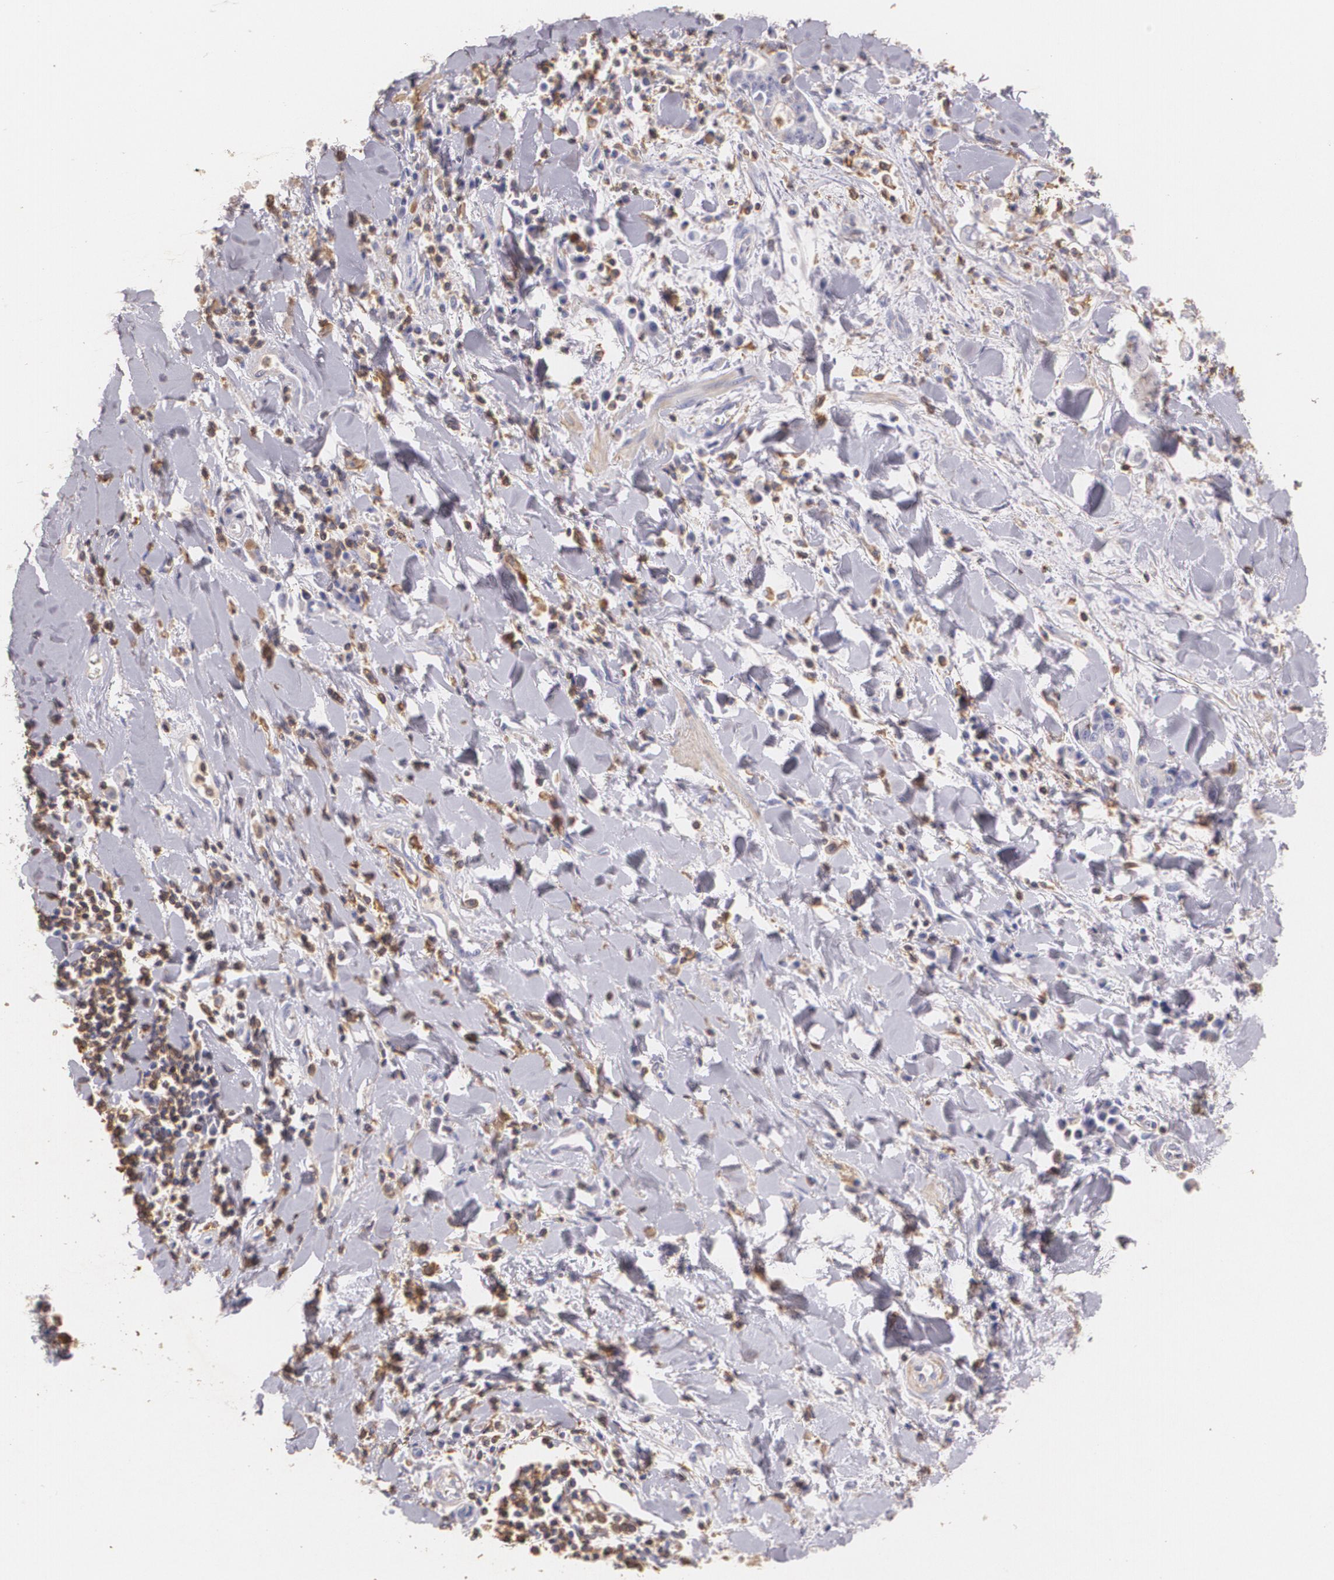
{"staining": {"intensity": "negative", "quantity": "none", "location": "none"}, "tissue": "liver cancer", "cell_type": "Tumor cells", "image_type": "cancer", "snomed": [{"axis": "morphology", "description": "Cholangiocarcinoma"}, {"axis": "topography", "description": "Liver"}], "caption": "Photomicrograph shows no protein expression in tumor cells of liver cancer tissue. (Stains: DAB immunohistochemistry (IHC) with hematoxylin counter stain, Microscopy: brightfield microscopy at high magnification).", "gene": "TGFBR1", "patient": {"sex": "male", "age": 57}}